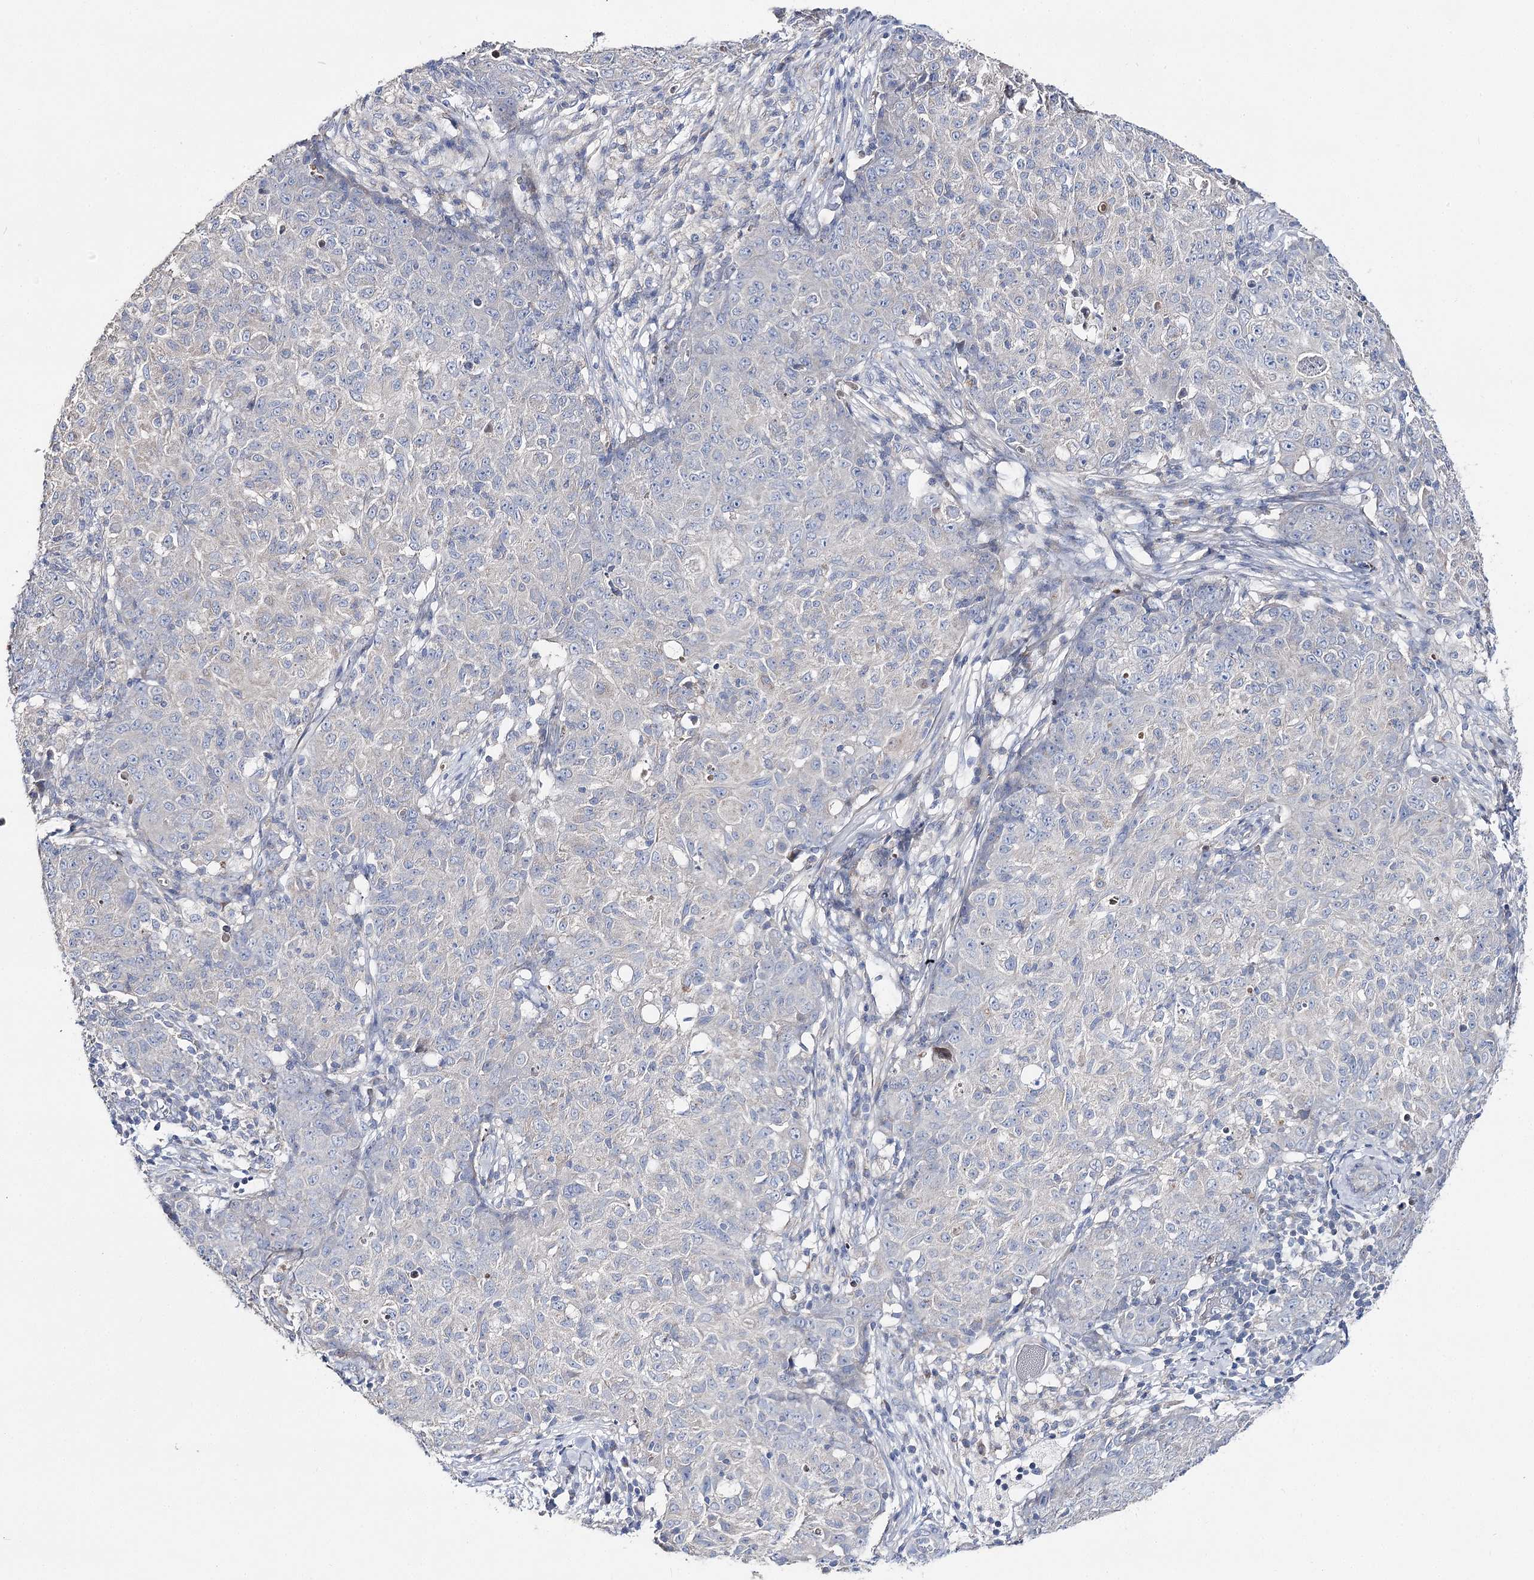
{"staining": {"intensity": "negative", "quantity": "none", "location": "none"}, "tissue": "ovarian cancer", "cell_type": "Tumor cells", "image_type": "cancer", "snomed": [{"axis": "morphology", "description": "Carcinoma, endometroid"}, {"axis": "topography", "description": "Ovary"}], "caption": "The micrograph reveals no significant staining in tumor cells of ovarian cancer (endometroid carcinoma).", "gene": "NRAP", "patient": {"sex": "female", "age": 42}}